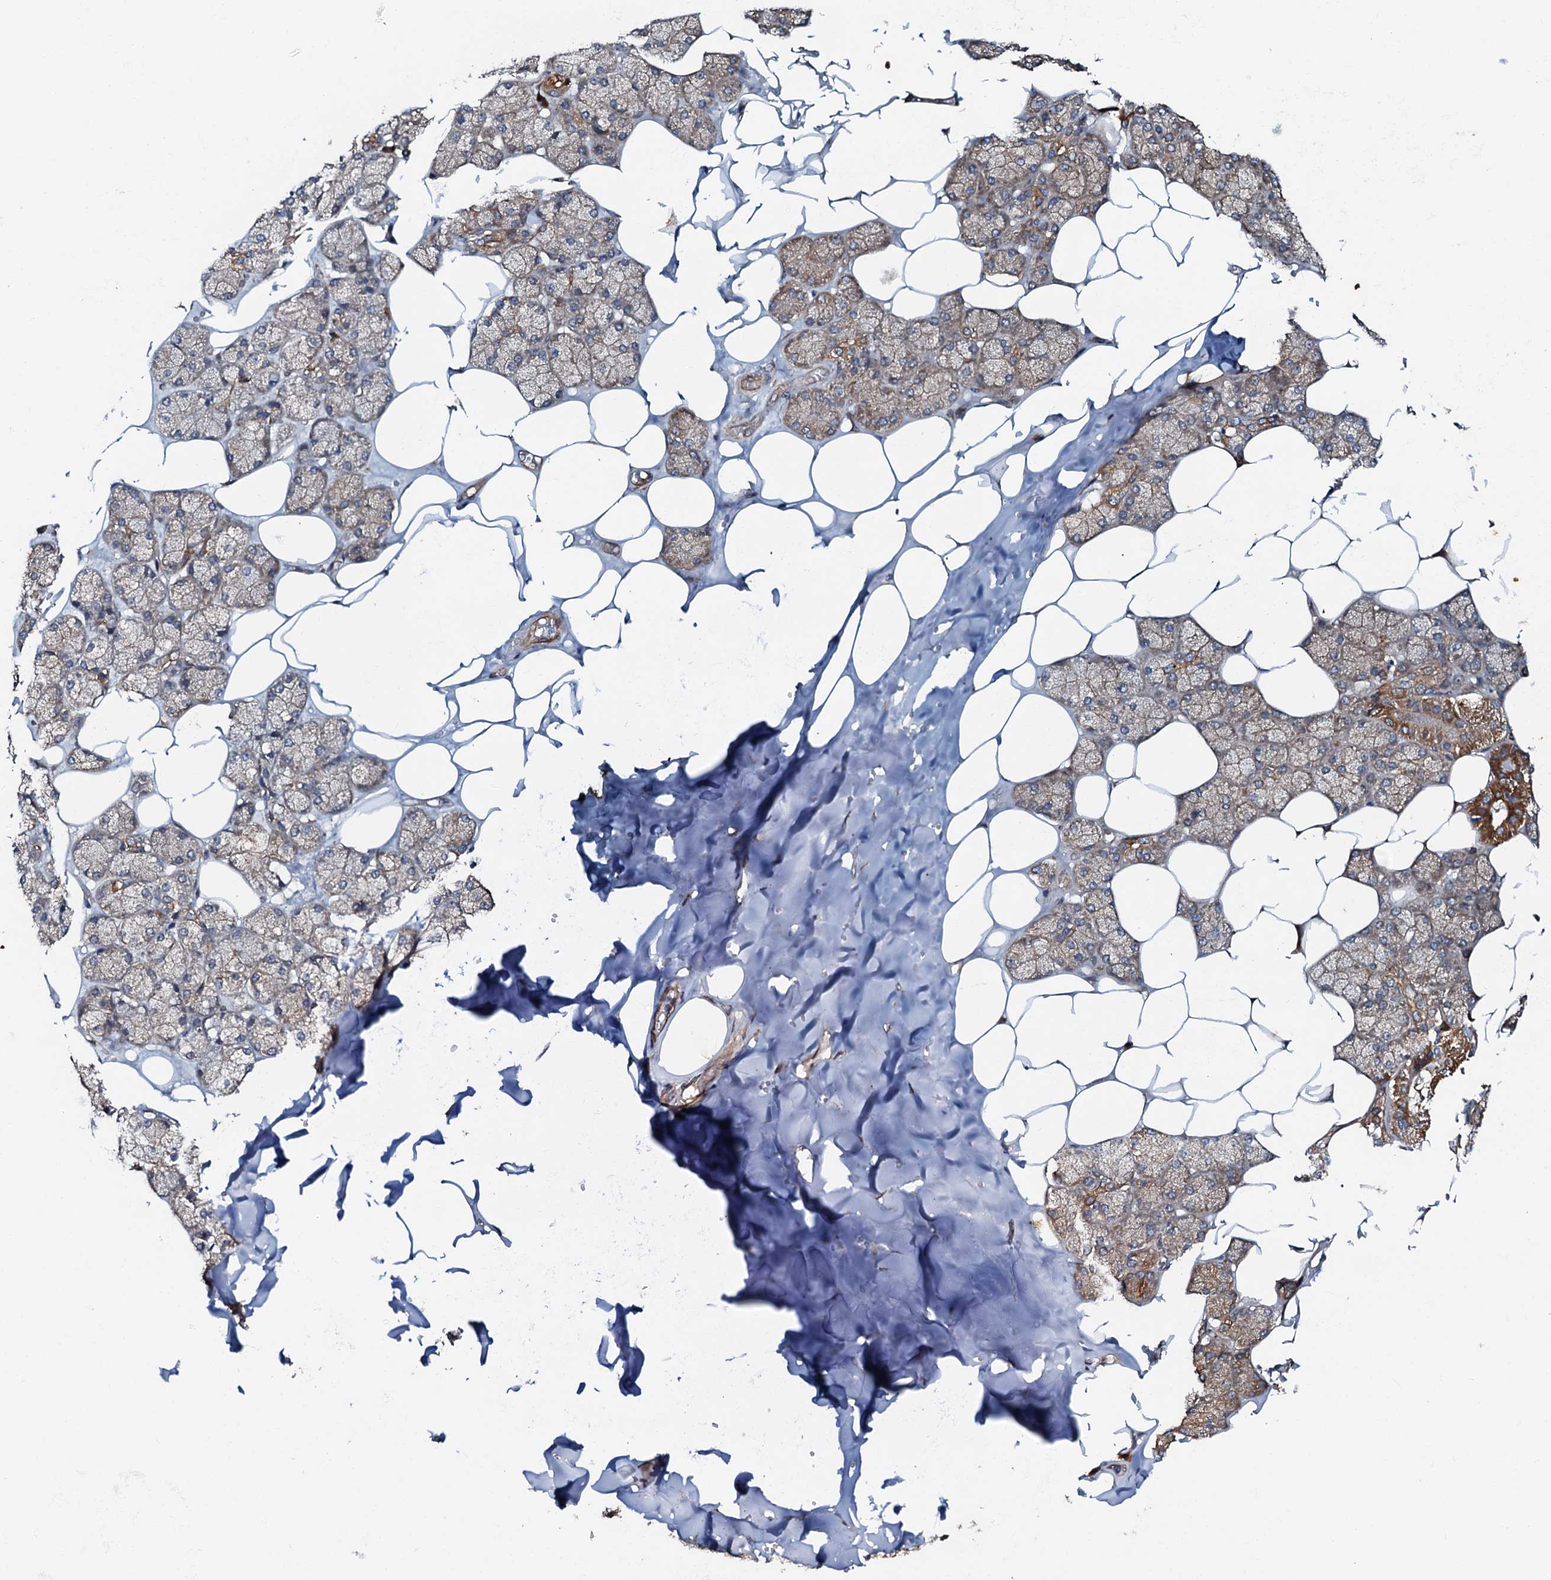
{"staining": {"intensity": "strong", "quantity": "25%-75%", "location": "cytoplasmic/membranous"}, "tissue": "salivary gland", "cell_type": "Glandular cells", "image_type": "normal", "snomed": [{"axis": "morphology", "description": "Normal tissue, NOS"}, {"axis": "topography", "description": "Salivary gland"}], "caption": "The photomicrograph shows immunohistochemical staining of normal salivary gland. There is strong cytoplasmic/membranous staining is appreciated in approximately 25%-75% of glandular cells.", "gene": "BLOC1S6", "patient": {"sex": "male", "age": 62}}